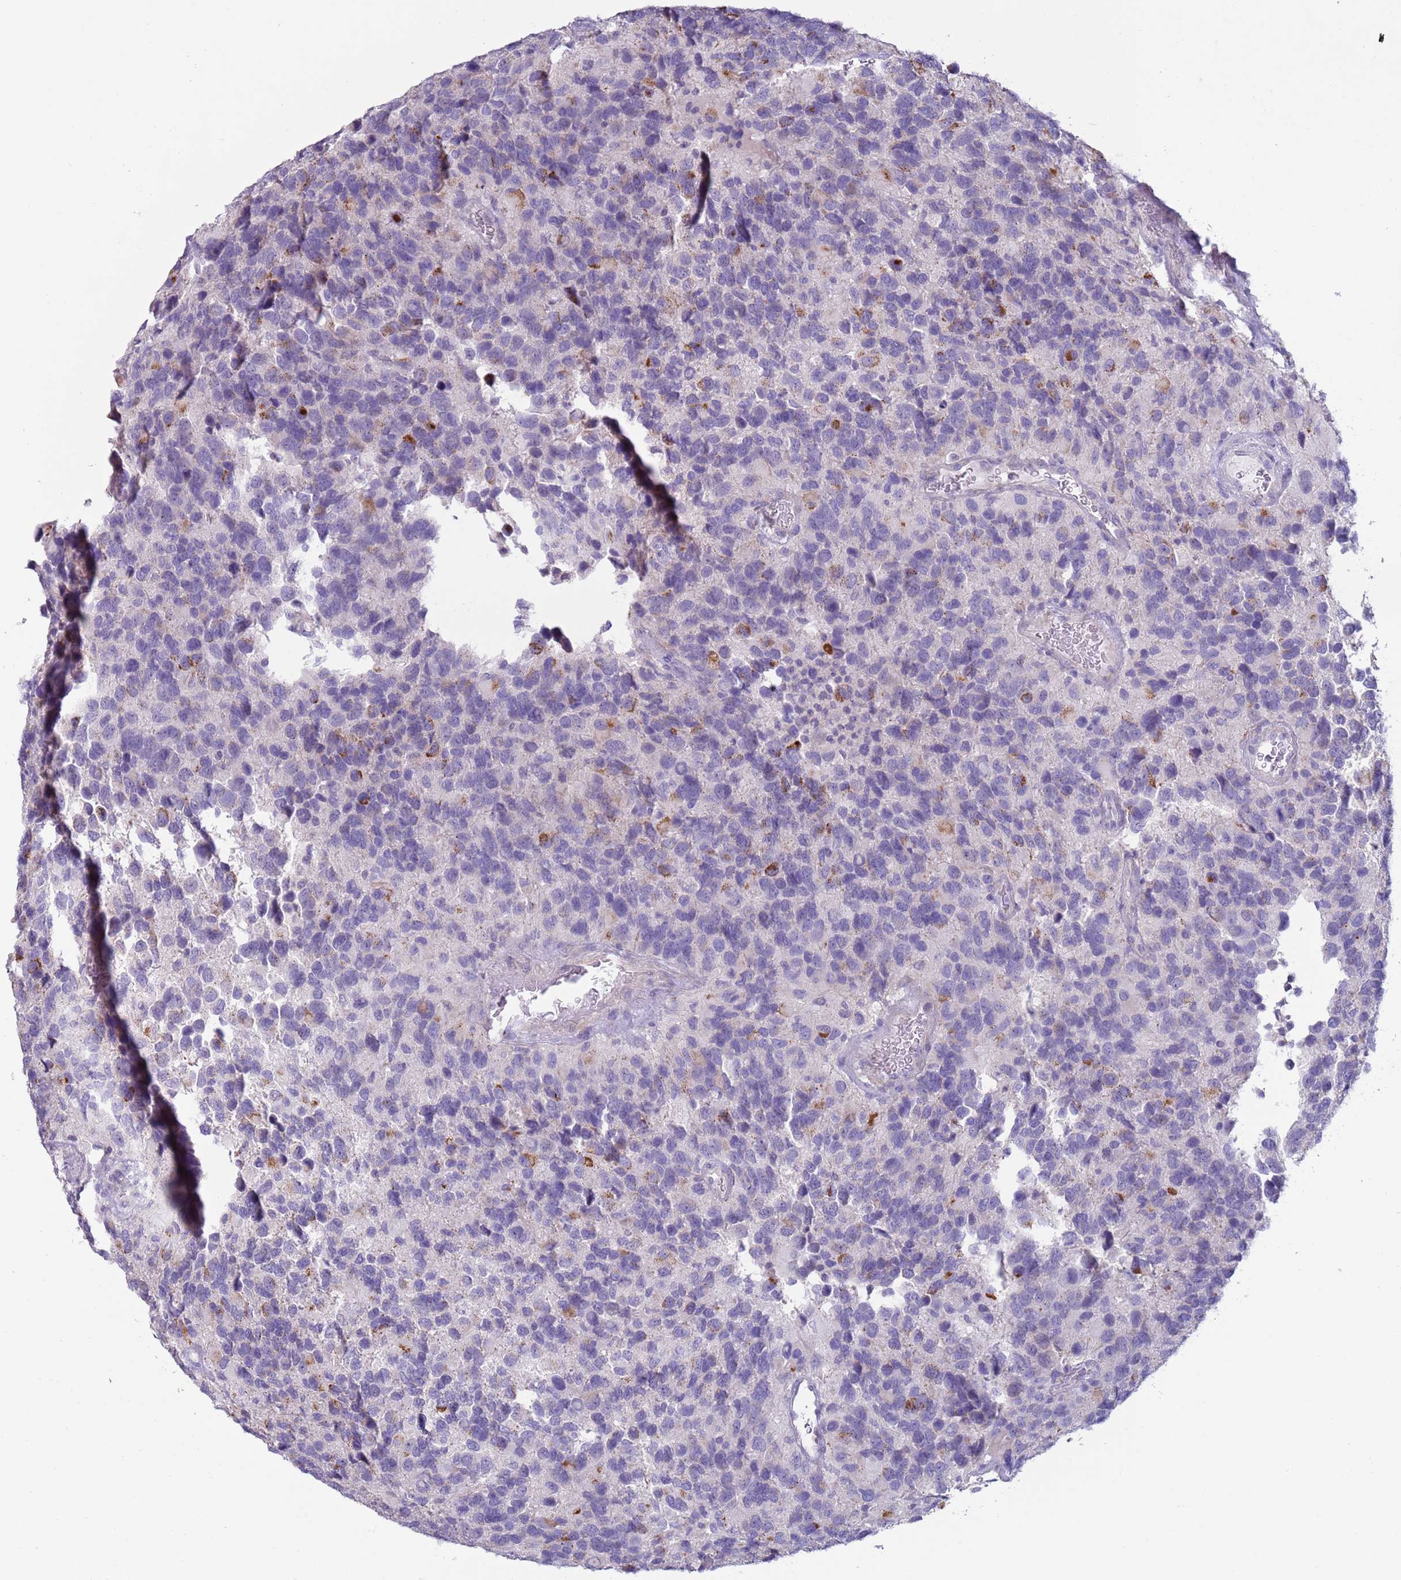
{"staining": {"intensity": "moderate", "quantity": "<25%", "location": "cytoplasmic/membranous"}, "tissue": "glioma", "cell_type": "Tumor cells", "image_type": "cancer", "snomed": [{"axis": "morphology", "description": "Glioma, malignant, High grade"}, {"axis": "topography", "description": "Brain"}], "caption": "The immunohistochemical stain highlights moderate cytoplasmic/membranous positivity in tumor cells of glioma tissue. (DAB (3,3'-diaminobenzidine) IHC with brightfield microscopy, high magnification).", "gene": "NPAP1", "patient": {"sex": "male", "age": 77}}